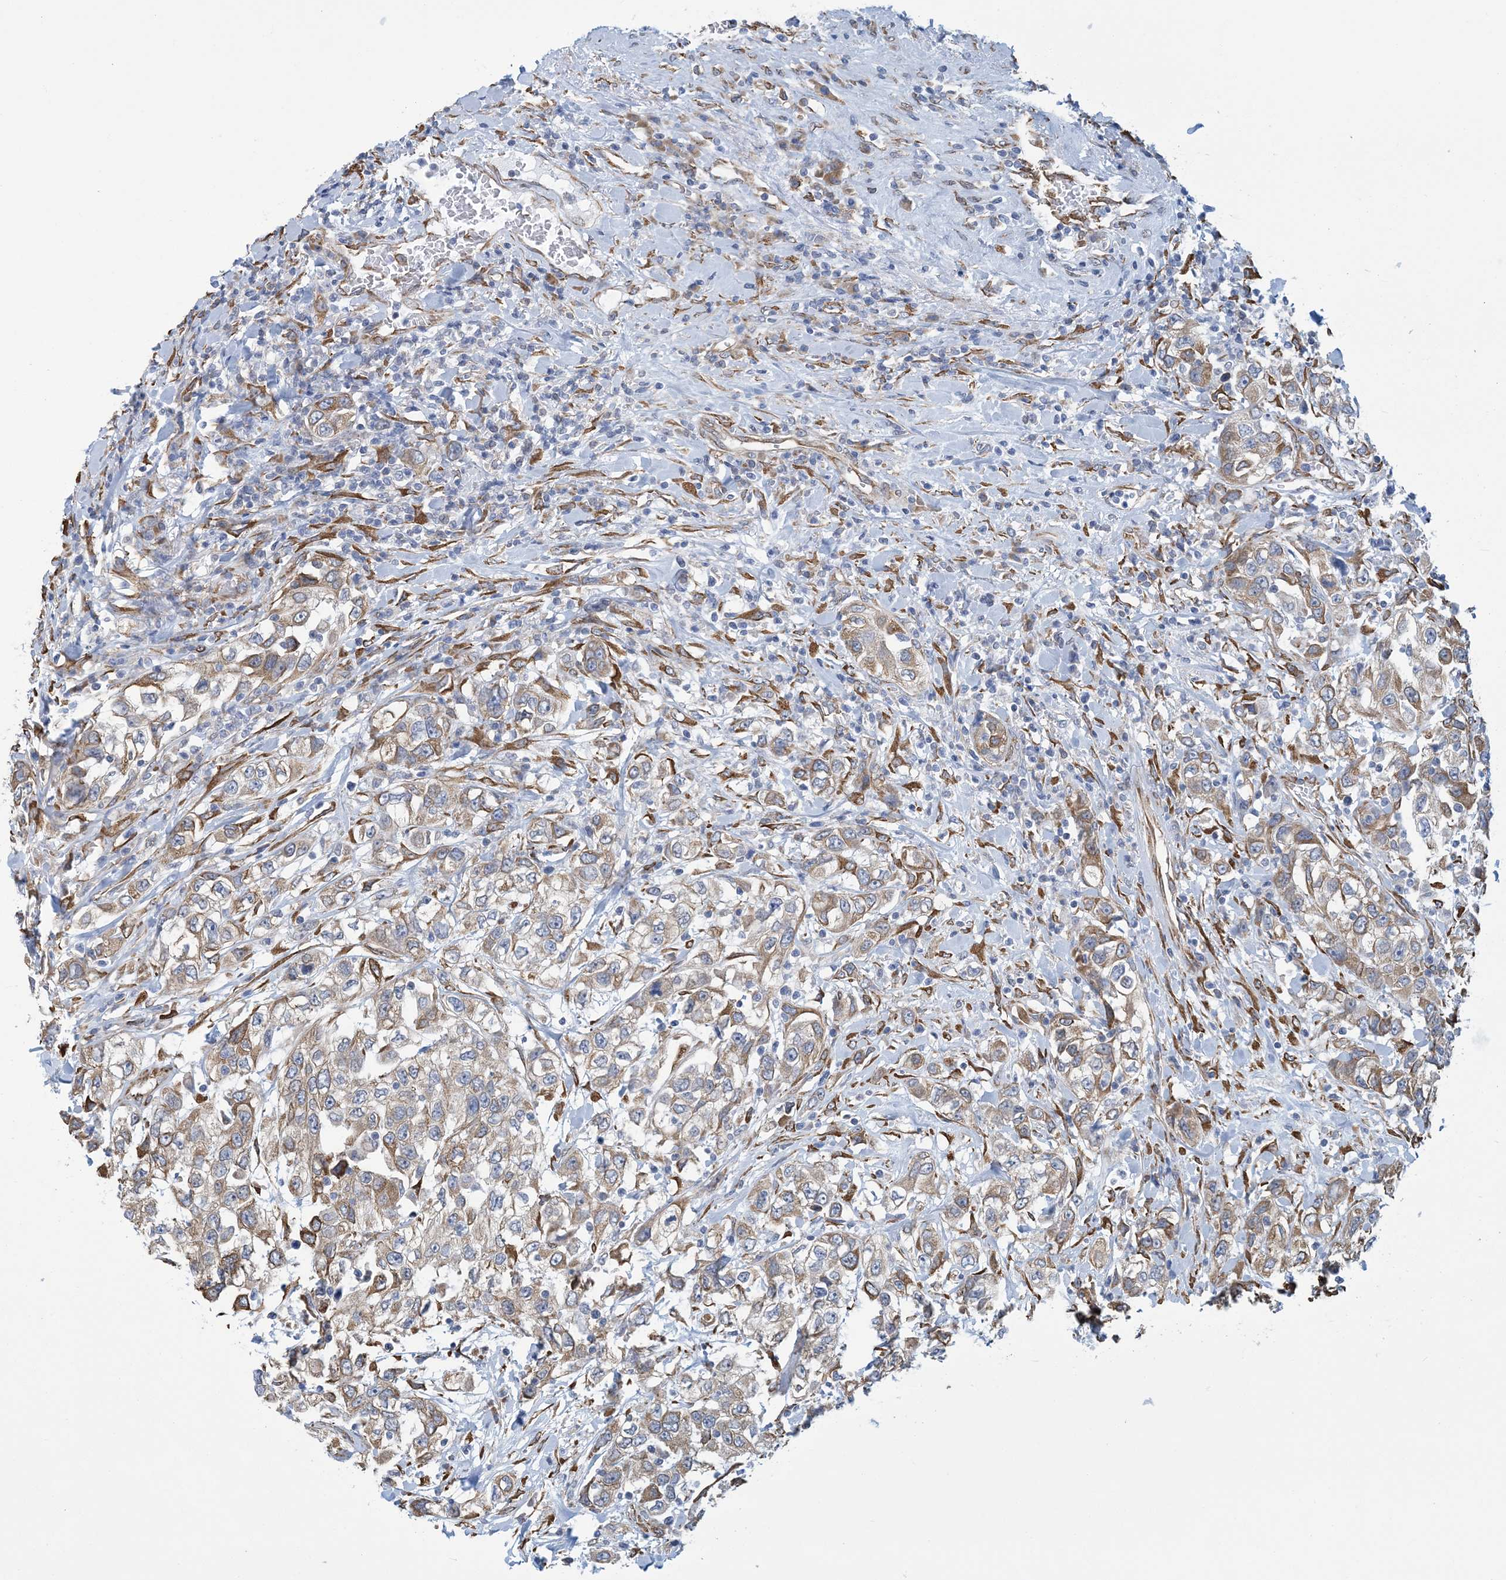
{"staining": {"intensity": "moderate", "quantity": ">75%", "location": "cytoplasmic/membranous"}, "tissue": "urothelial cancer", "cell_type": "Tumor cells", "image_type": "cancer", "snomed": [{"axis": "morphology", "description": "Urothelial carcinoma, High grade"}, {"axis": "topography", "description": "Urinary bladder"}], "caption": "Urothelial cancer stained for a protein (brown) shows moderate cytoplasmic/membranous positive expression in about >75% of tumor cells.", "gene": "CCDC14", "patient": {"sex": "female", "age": 80}}